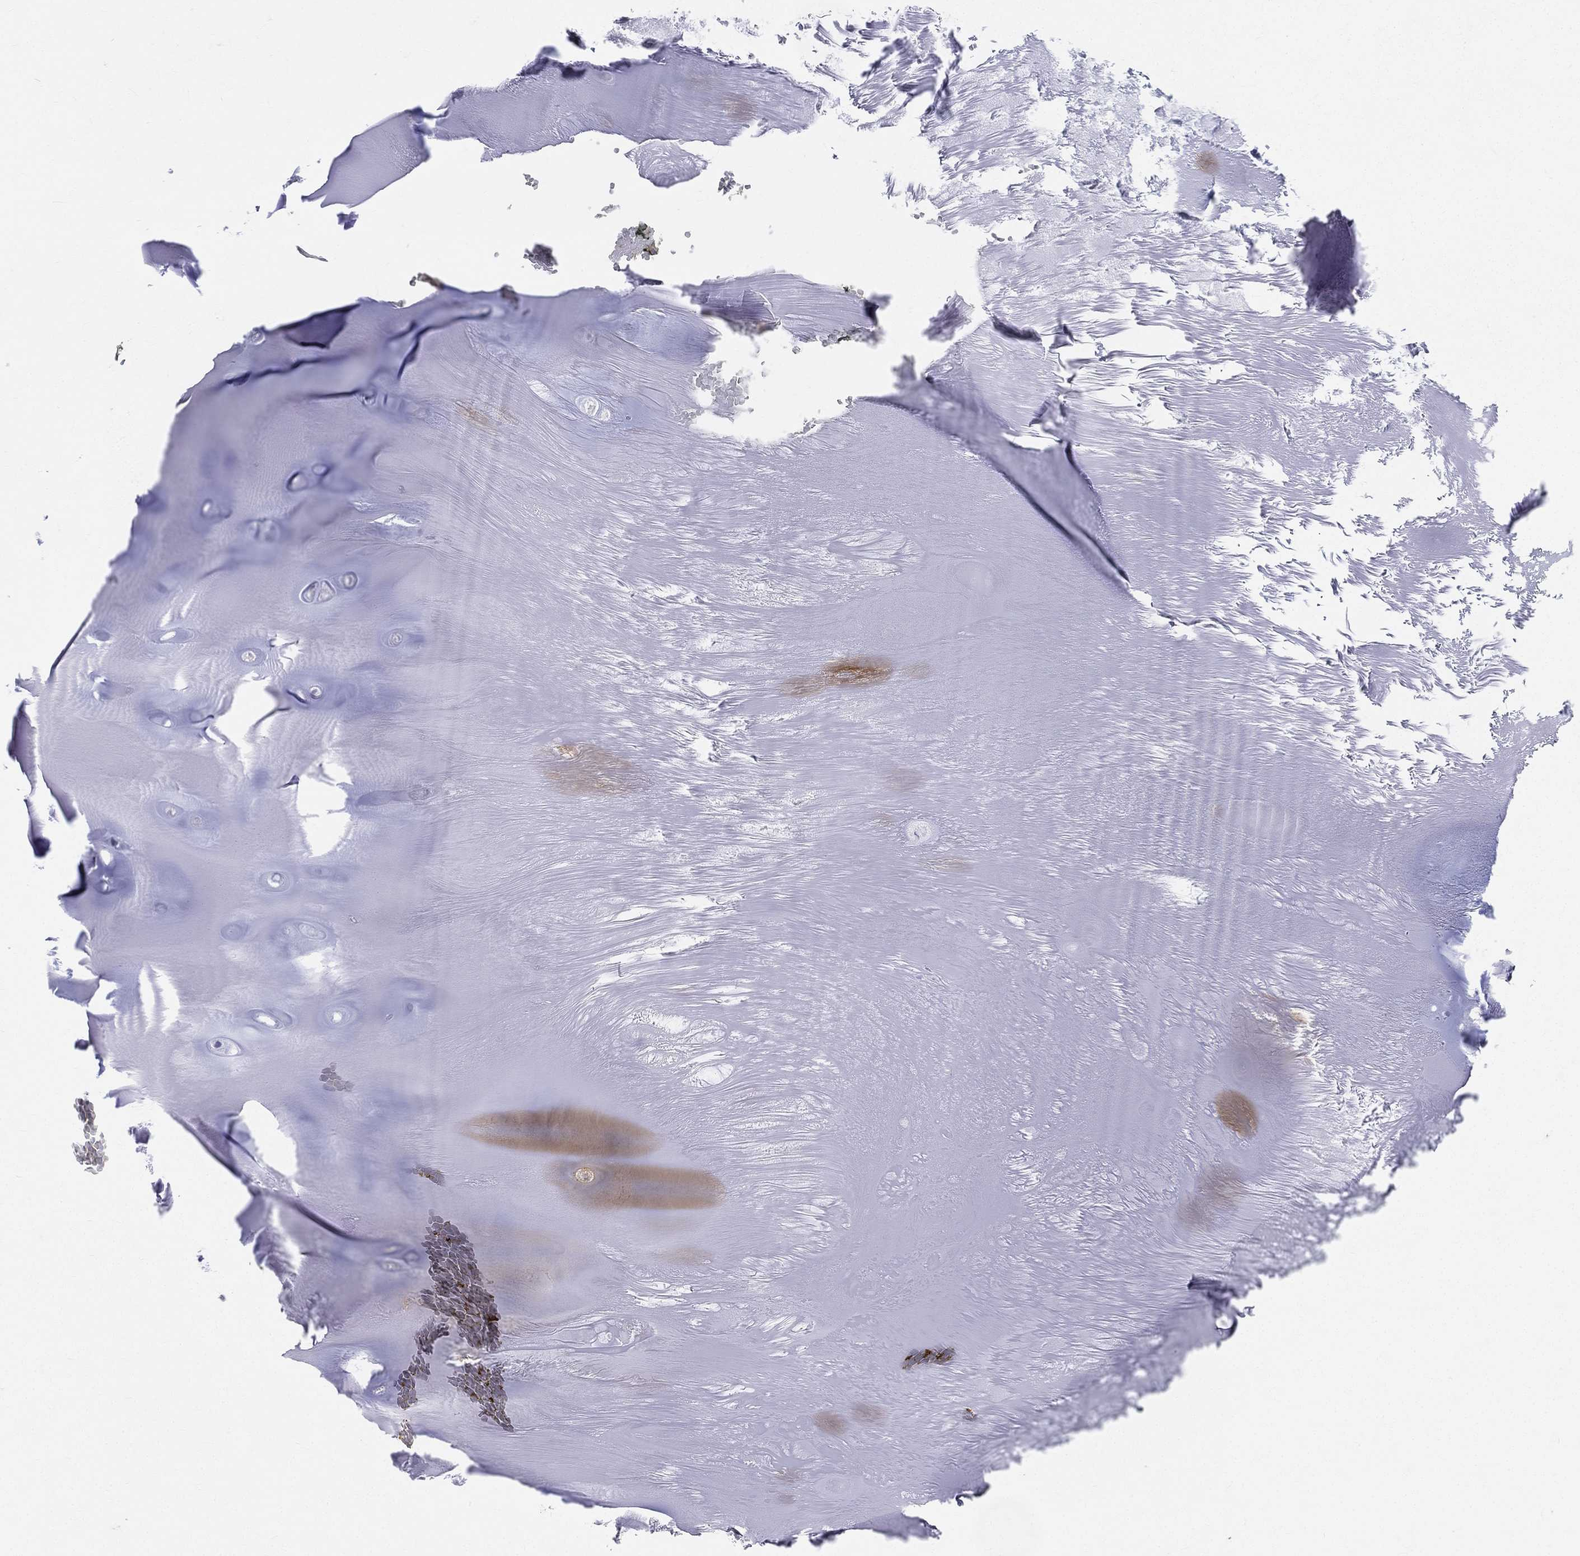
{"staining": {"intensity": "negative", "quantity": "none", "location": "none"}, "tissue": "adipose tissue", "cell_type": "Adipocytes", "image_type": "normal", "snomed": [{"axis": "morphology", "description": "Normal tissue, NOS"}, {"axis": "topography", "description": "Cartilage tissue"}], "caption": "Immunohistochemistry of normal human adipose tissue exhibits no staining in adipocytes.", "gene": "CD33", "patient": {"sex": "male", "age": 81}}